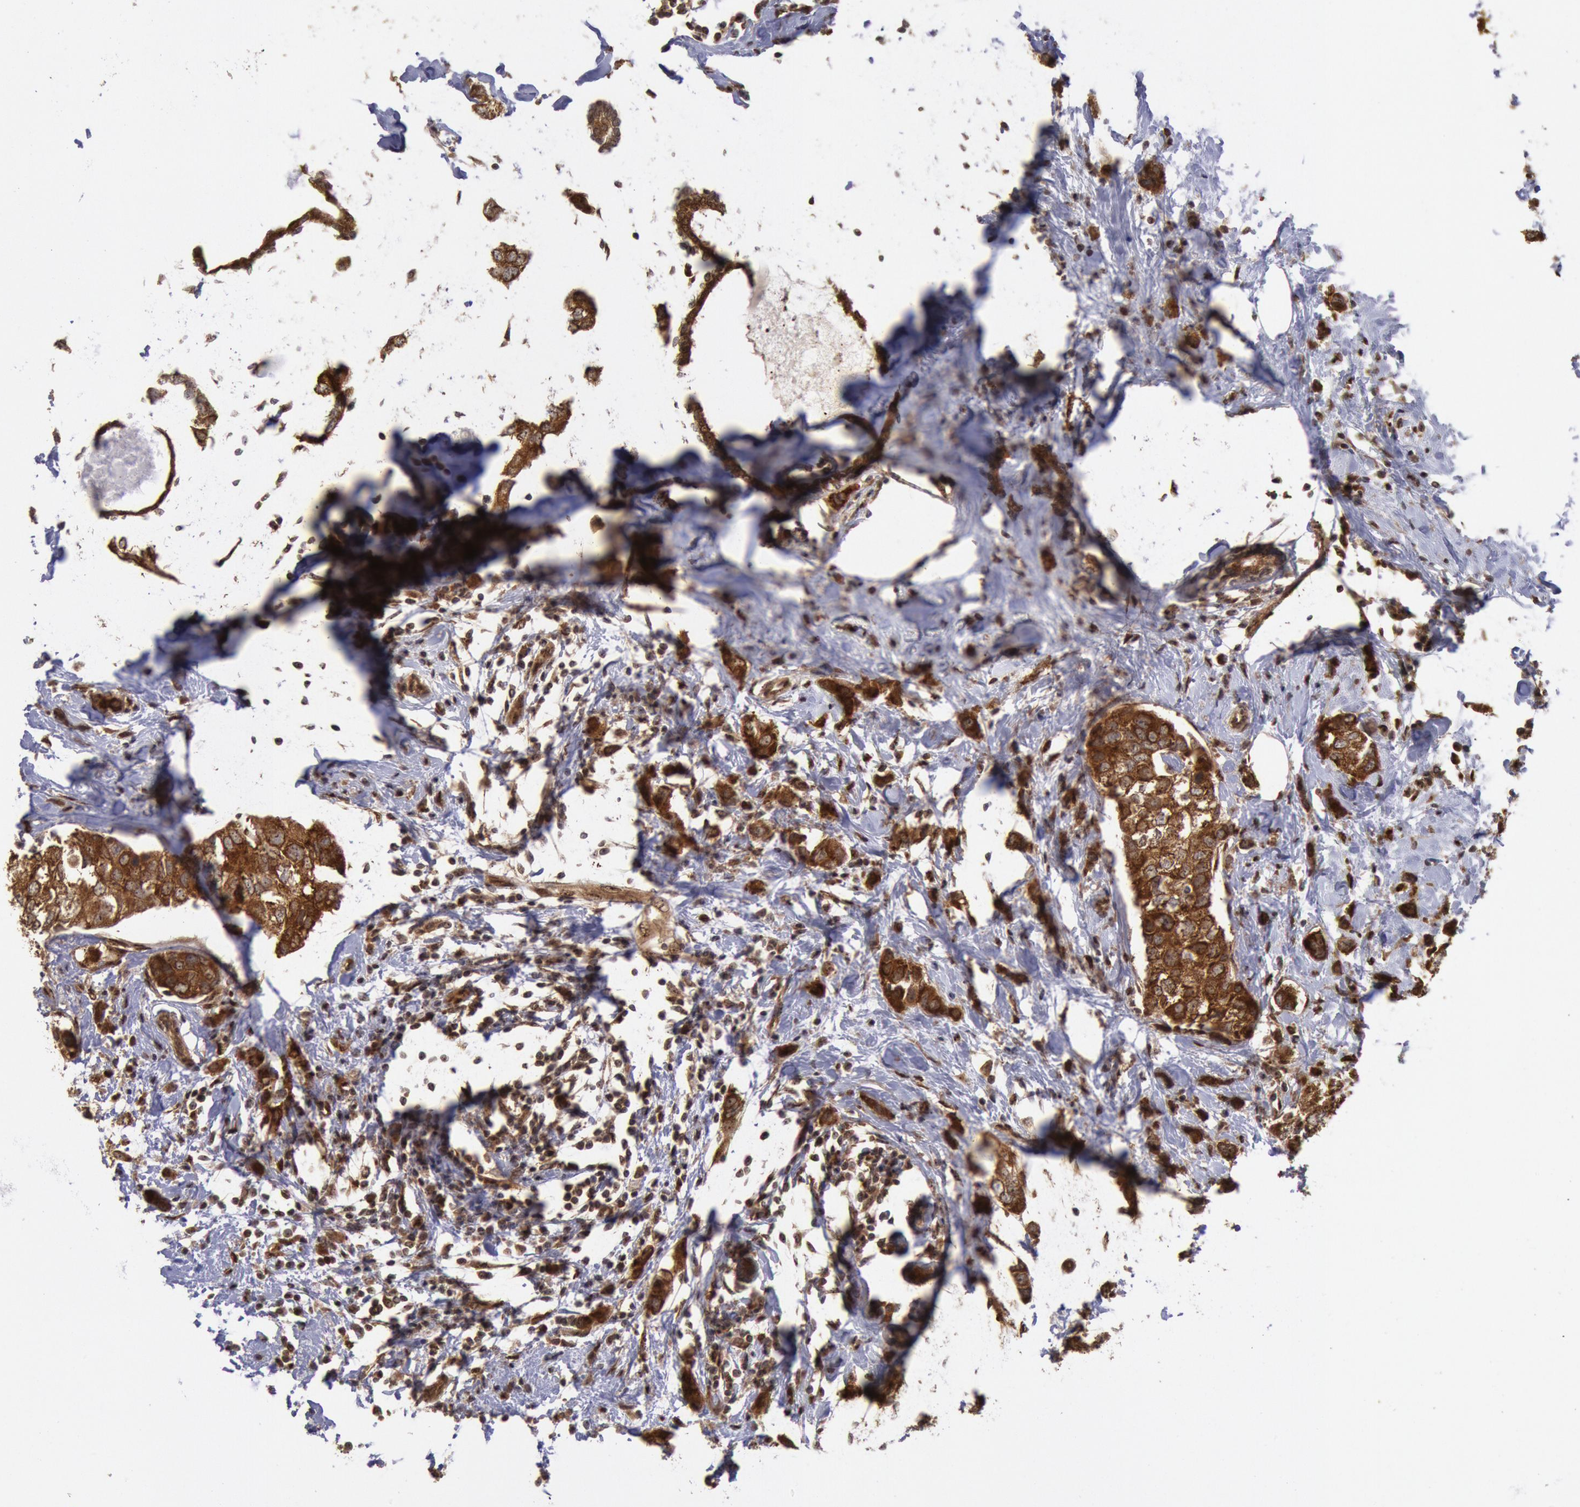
{"staining": {"intensity": "strong", "quantity": ">75%", "location": "cytoplasmic/membranous"}, "tissue": "breast cancer", "cell_type": "Tumor cells", "image_type": "cancer", "snomed": [{"axis": "morphology", "description": "Normal tissue, NOS"}, {"axis": "morphology", "description": "Duct carcinoma"}, {"axis": "topography", "description": "Breast"}], "caption": "Breast cancer tissue shows strong cytoplasmic/membranous positivity in approximately >75% of tumor cells Ihc stains the protein in brown and the nuclei are stained blue.", "gene": "STX17", "patient": {"sex": "female", "age": 50}}